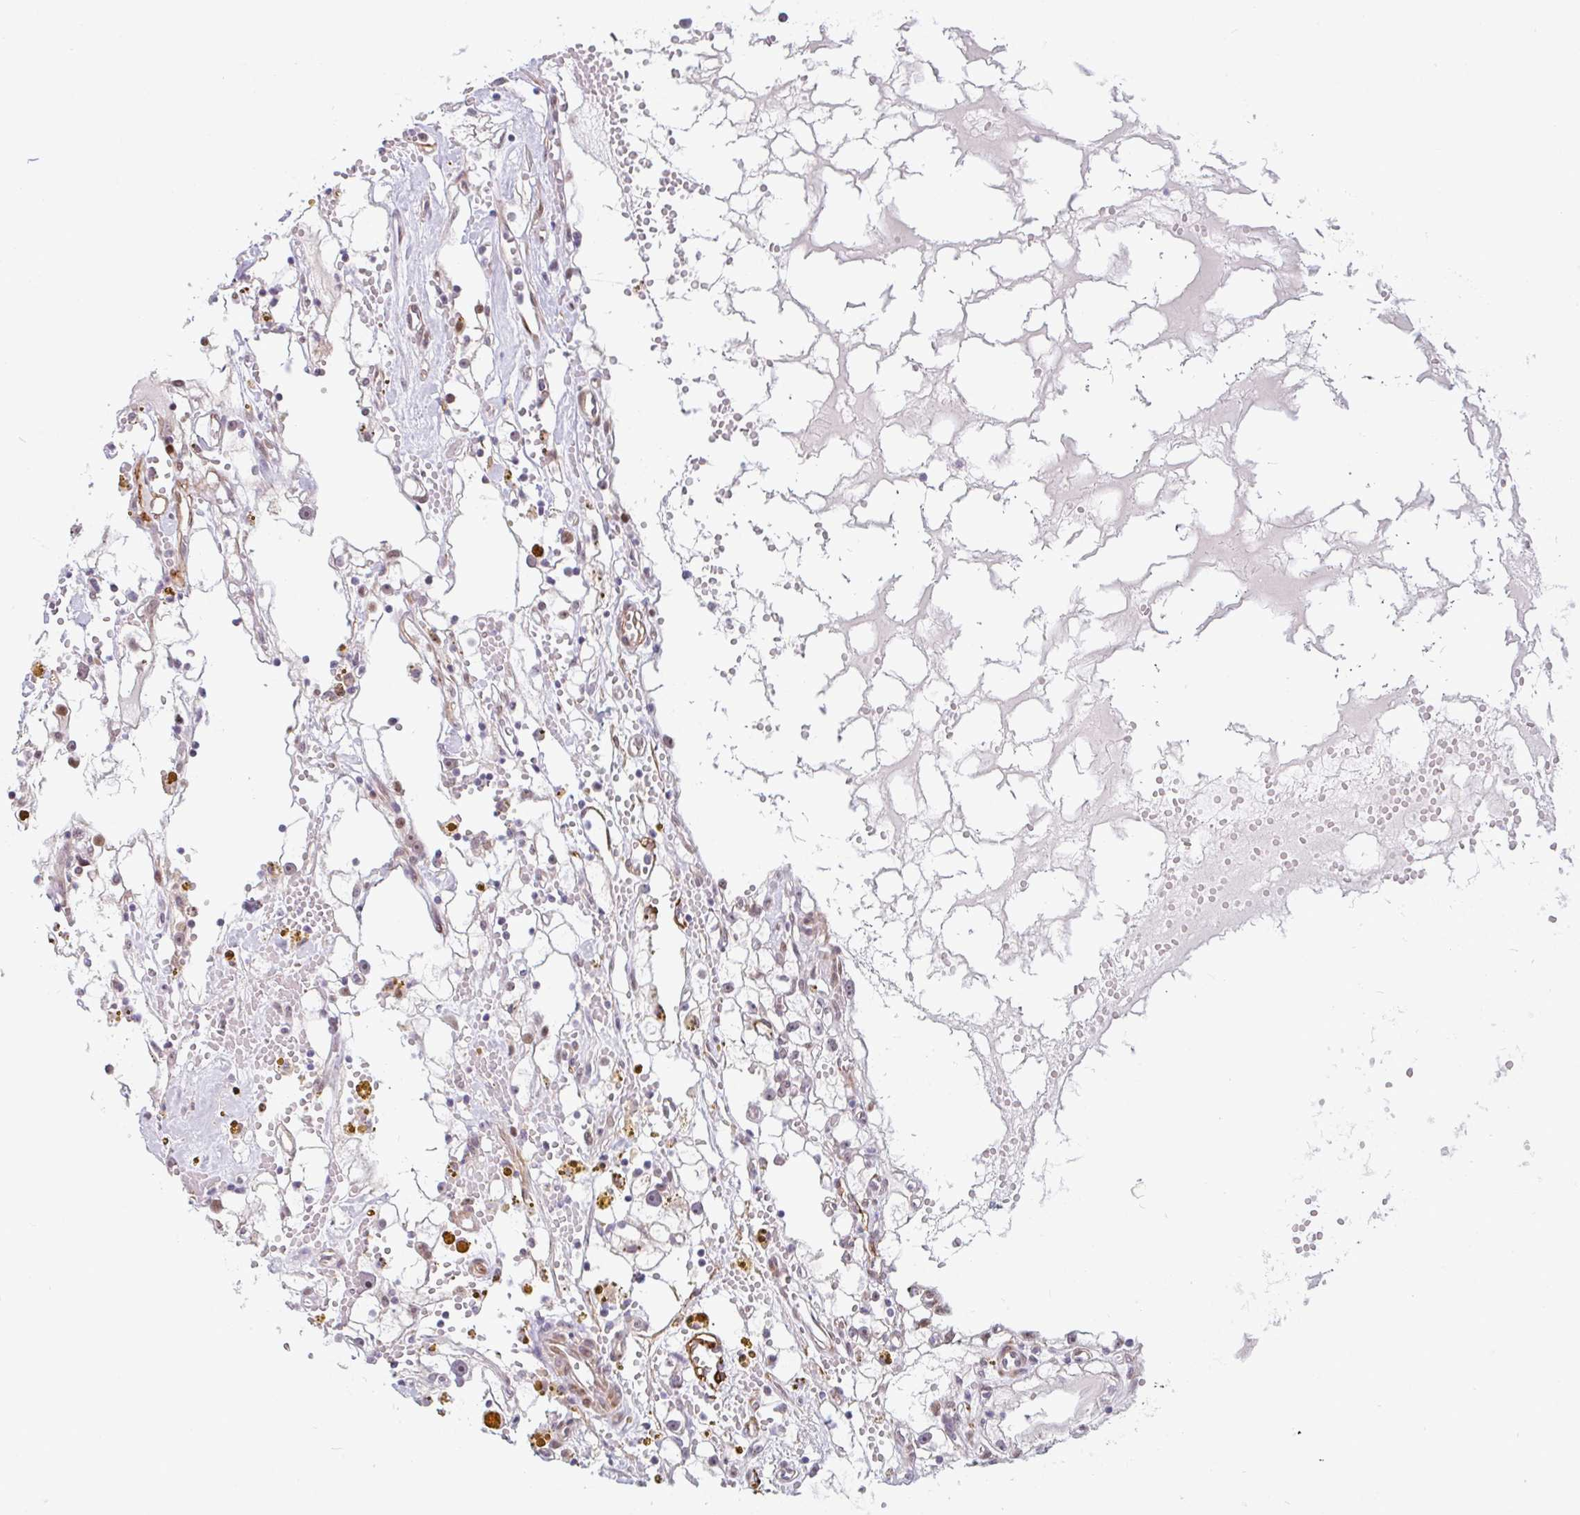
{"staining": {"intensity": "negative", "quantity": "none", "location": "none"}, "tissue": "renal cancer", "cell_type": "Tumor cells", "image_type": "cancer", "snomed": [{"axis": "morphology", "description": "Adenocarcinoma, NOS"}, {"axis": "topography", "description": "Kidney"}], "caption": "Renal adenocarcinoma was stained to show a protein in brown. There is no significant positivity in tumor cells.", "gene": "TMEM119", "patient": {"sex": "male", "age": 56}}